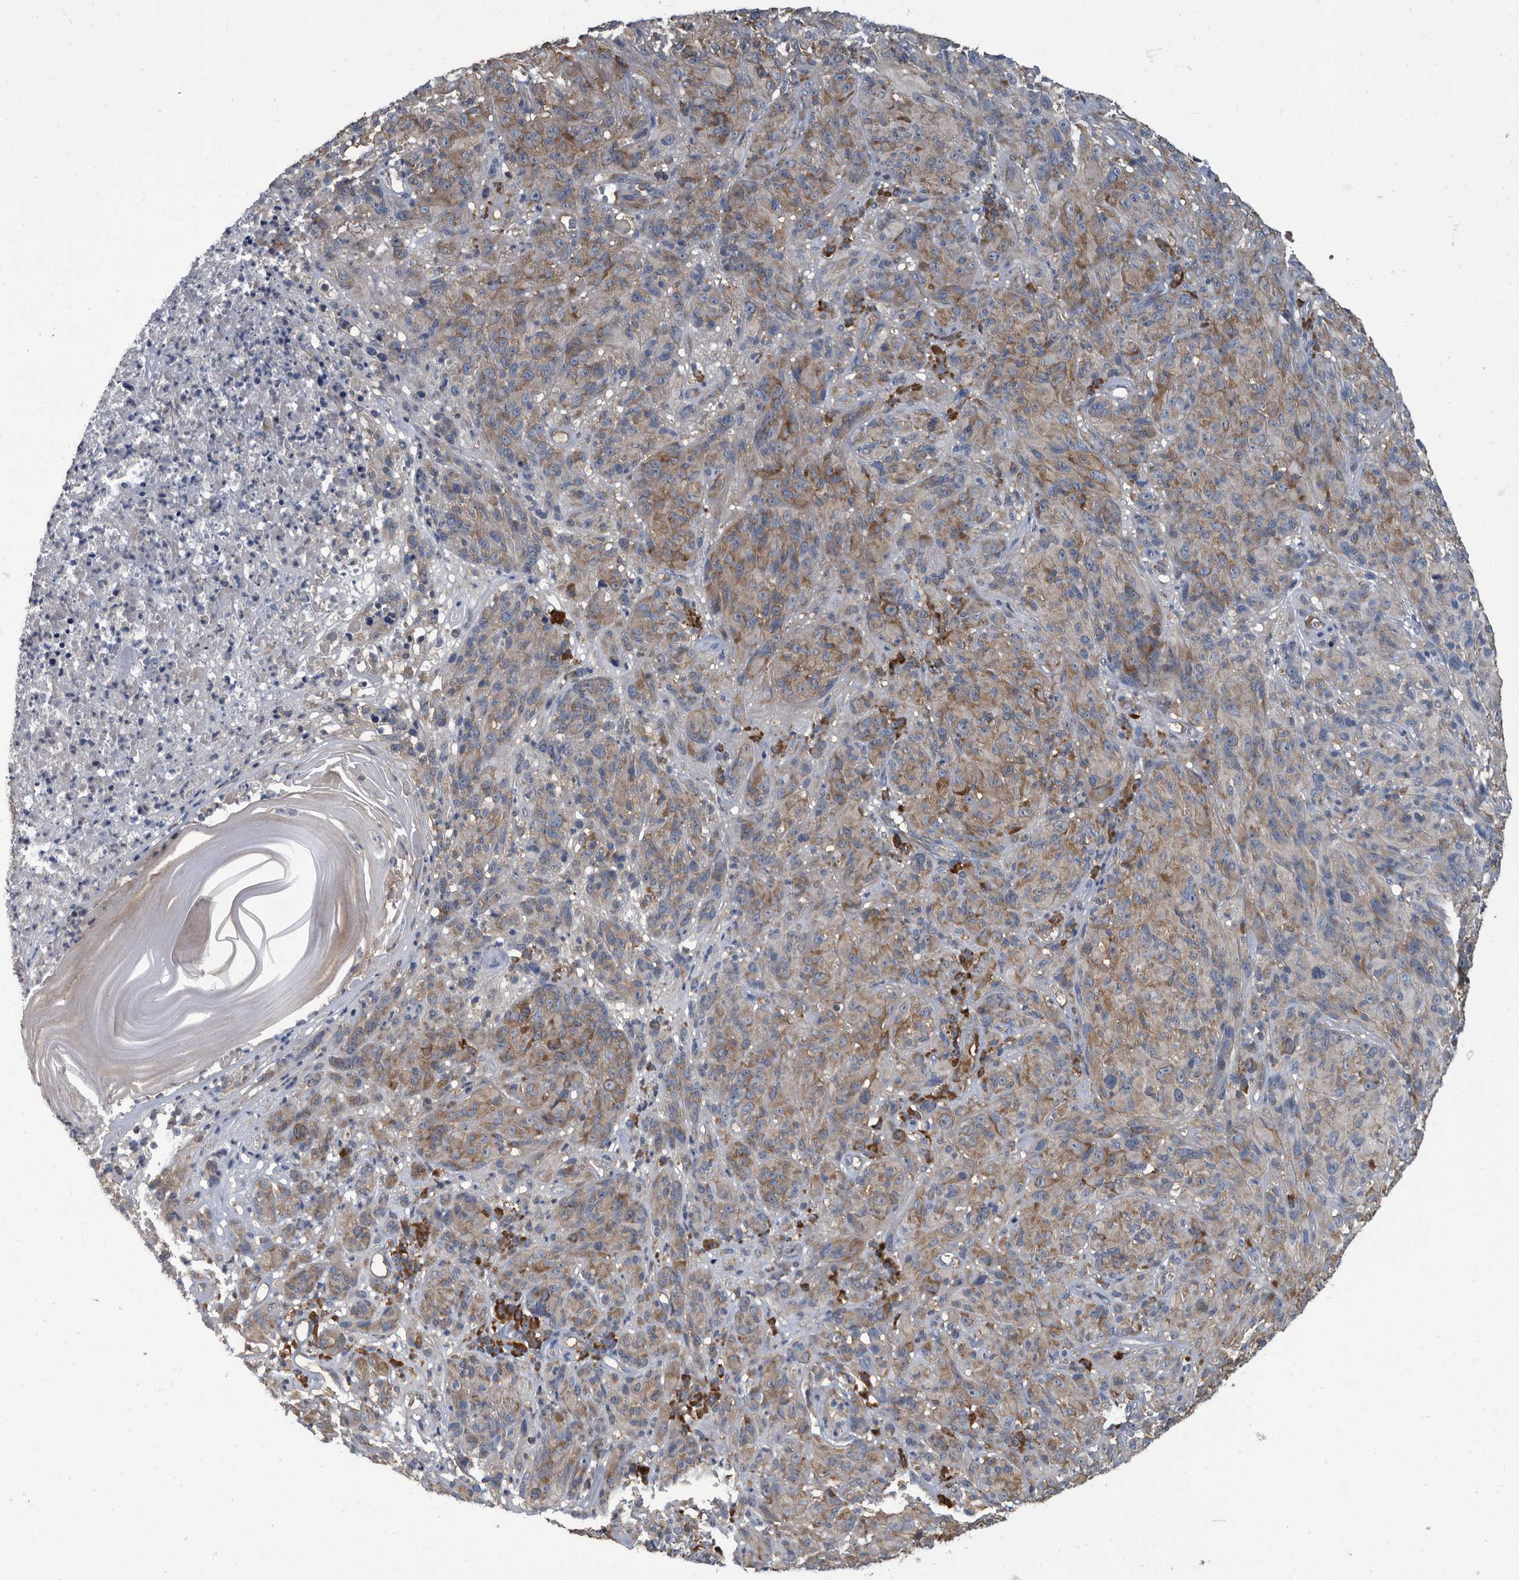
{"staining": {"intensity": "weak", "quantity": ">75%", "location": "cytoplasmic/membranous"}, "tissue": "melanoma", "cell_type": "Tumor cells", "image_type": "cancer", "snomed": [{"axis": "morphology", "description": "Malignant melanoma, NOS"}, {"axis": "topography", "description": "Skin of head"}], "caption": "An image showing weak cytoplasmic/membranous staining in approximately >75% of tumor cells in melanoma, as visualized by brown immunohistochemical staining.", "gene": "CDV3", "patient": {"sex": "male", "age": 96}}